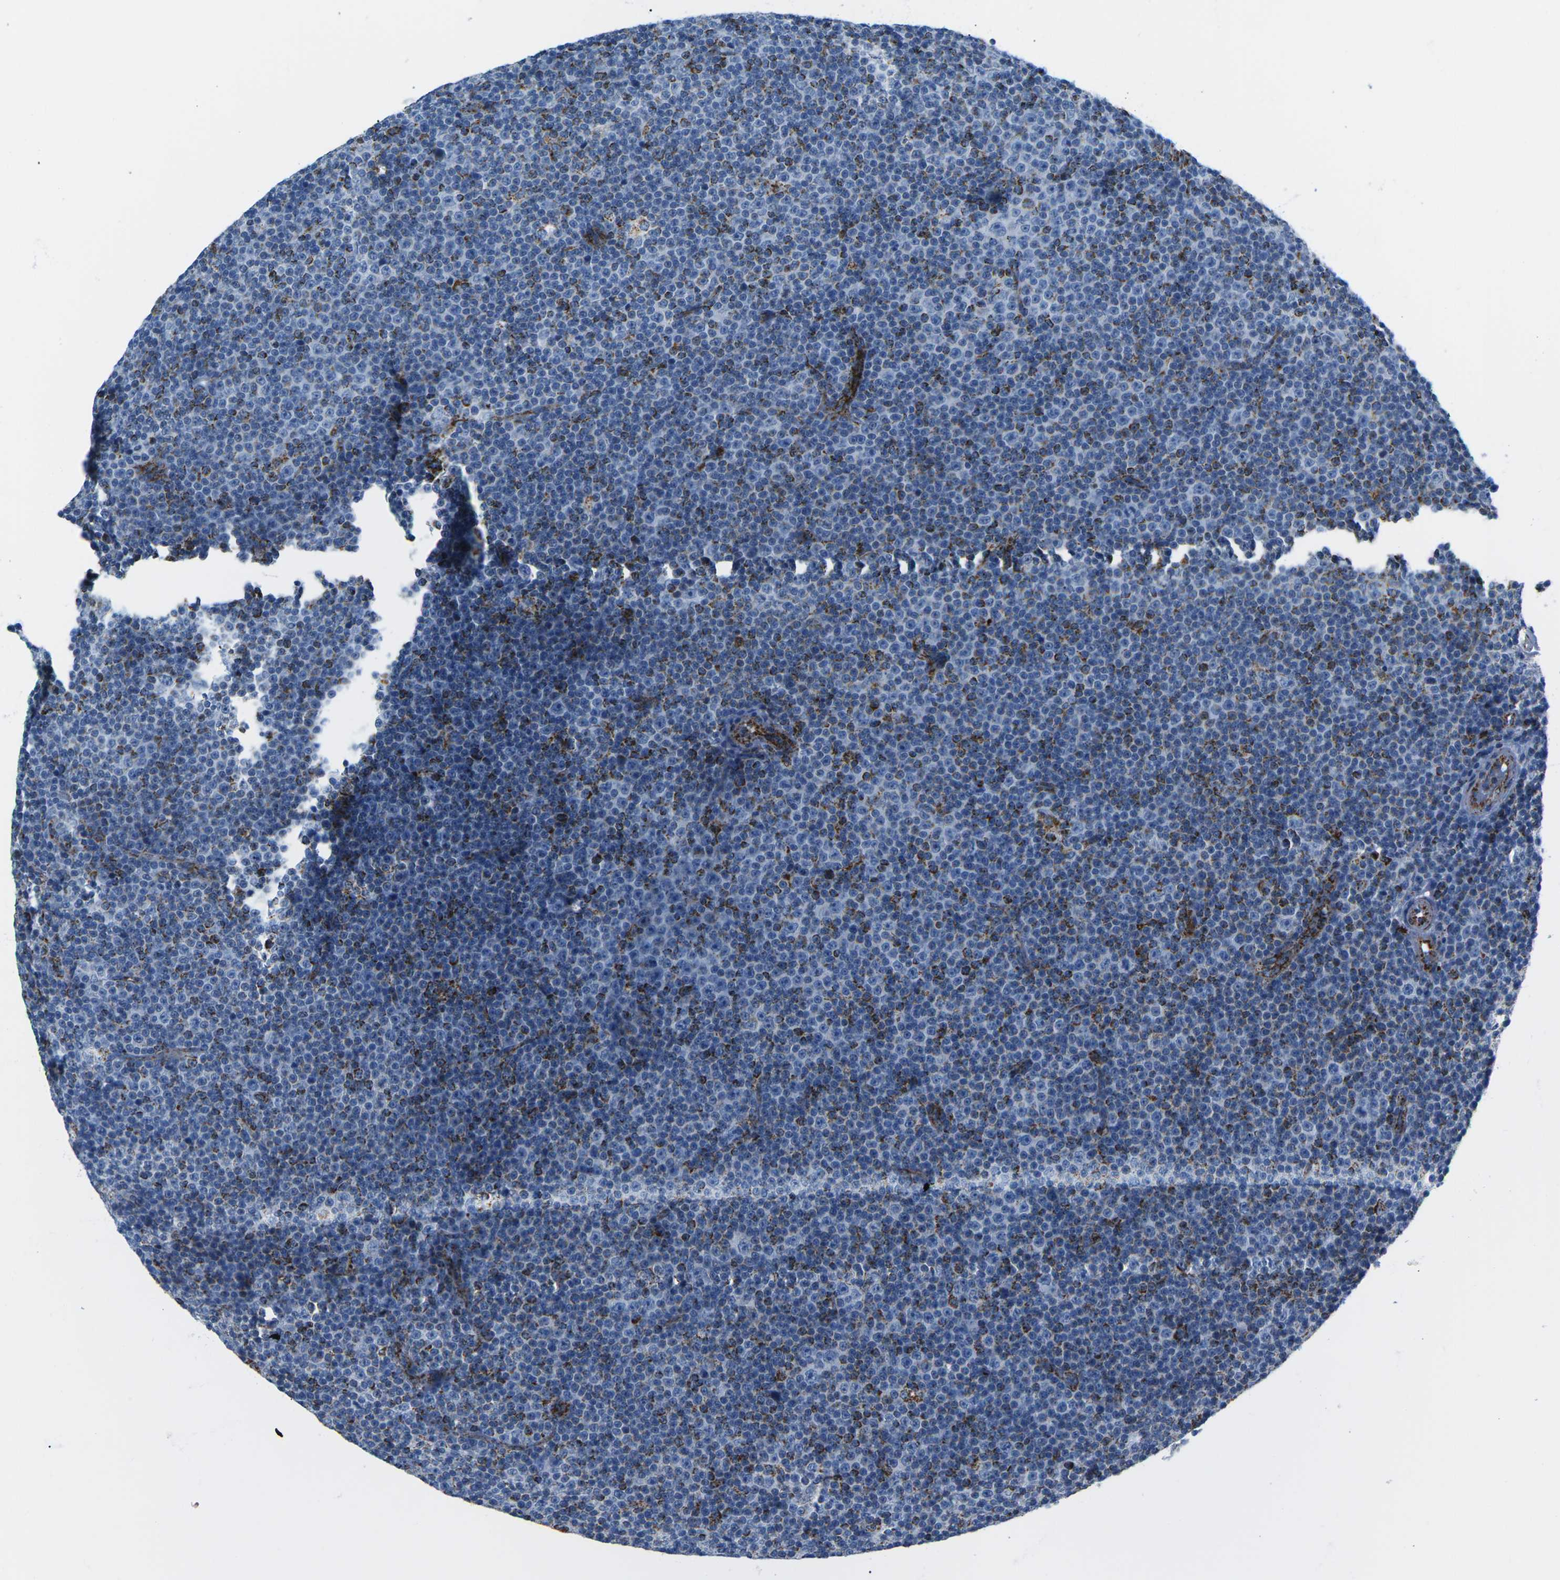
{"staining": {"intensity": "negative", "quantity": "none", "location": "none"}, "tissue": "lymphoma", "cell_type": "Tumor cells", "image_type": "cancer", "snomed": [{"axis": "morphology", "description": "Malignant lymphoma, non-Hodgkin's type, Low grade"}, {"axis": "topography", "description": "Lymph node"}], "caption": "Immunohistochemical staining of lymphoma shows no significant expression in tumor cells. (DAB IHC visualized using brightfield microscopy, high magnification).", "gene": "COX6C", "patient": {"sex": "female", "age": 67}}